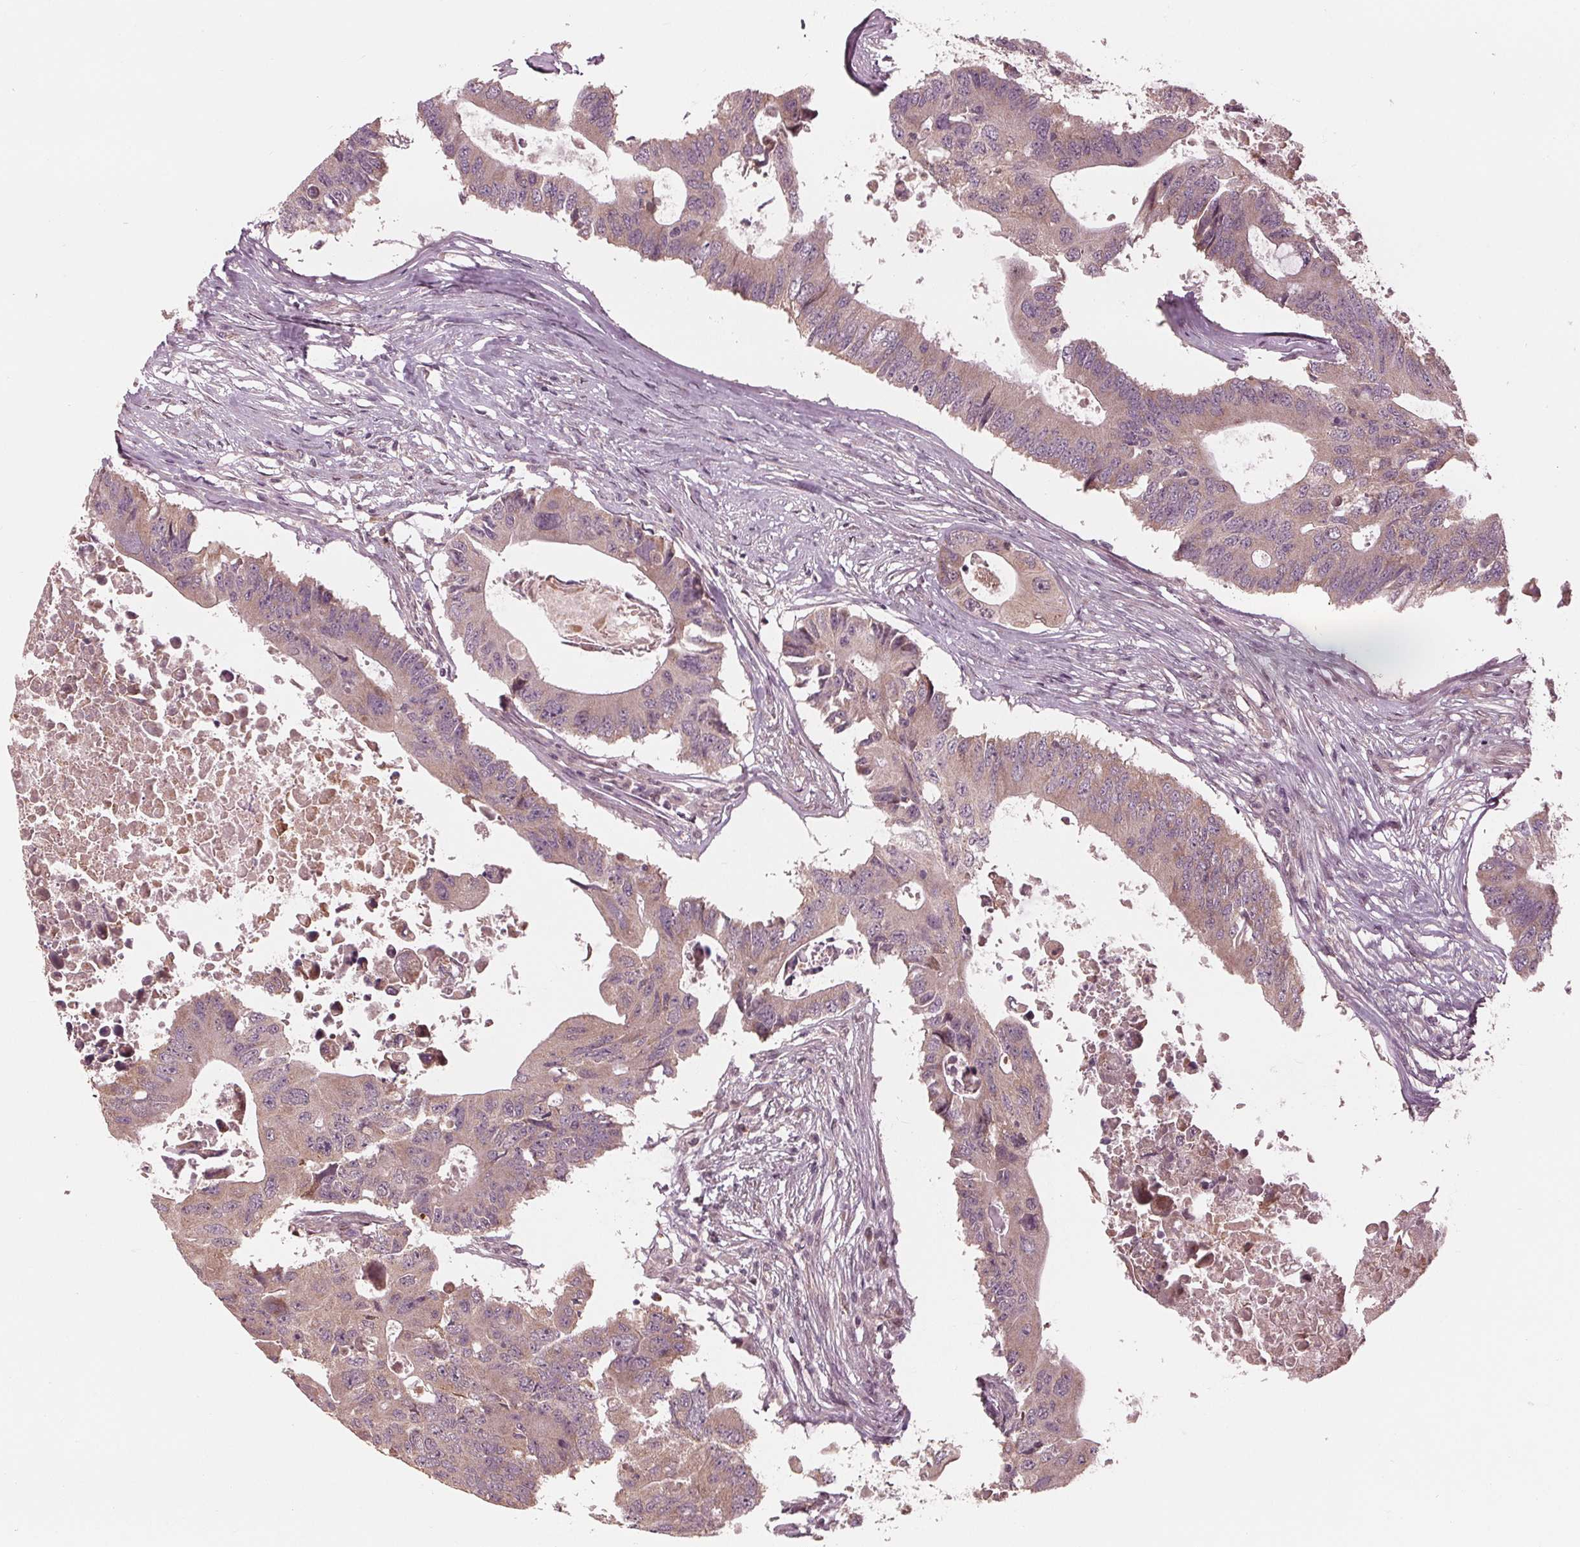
{"staining": {"intensity": "weak", "quantity": ">75%", "location": "cytoplasmic/membranous"}, "tissue": "colorectal cancer", "cell_type": "Tumor cells", "image_type": "cancer", "snomed": [{"axis": "morphology", "description": "Adenocarcinoma, NOS"}, {"axis": "topography", "description": "Colon"}], "caption": "A brown stain shows weak cytoplasmic/membranous positivity of a protein in colorectal adenocarcinoma tumor cells.", "gene": "ZNF471", "patient": {"sex": "male", "age": 71}}